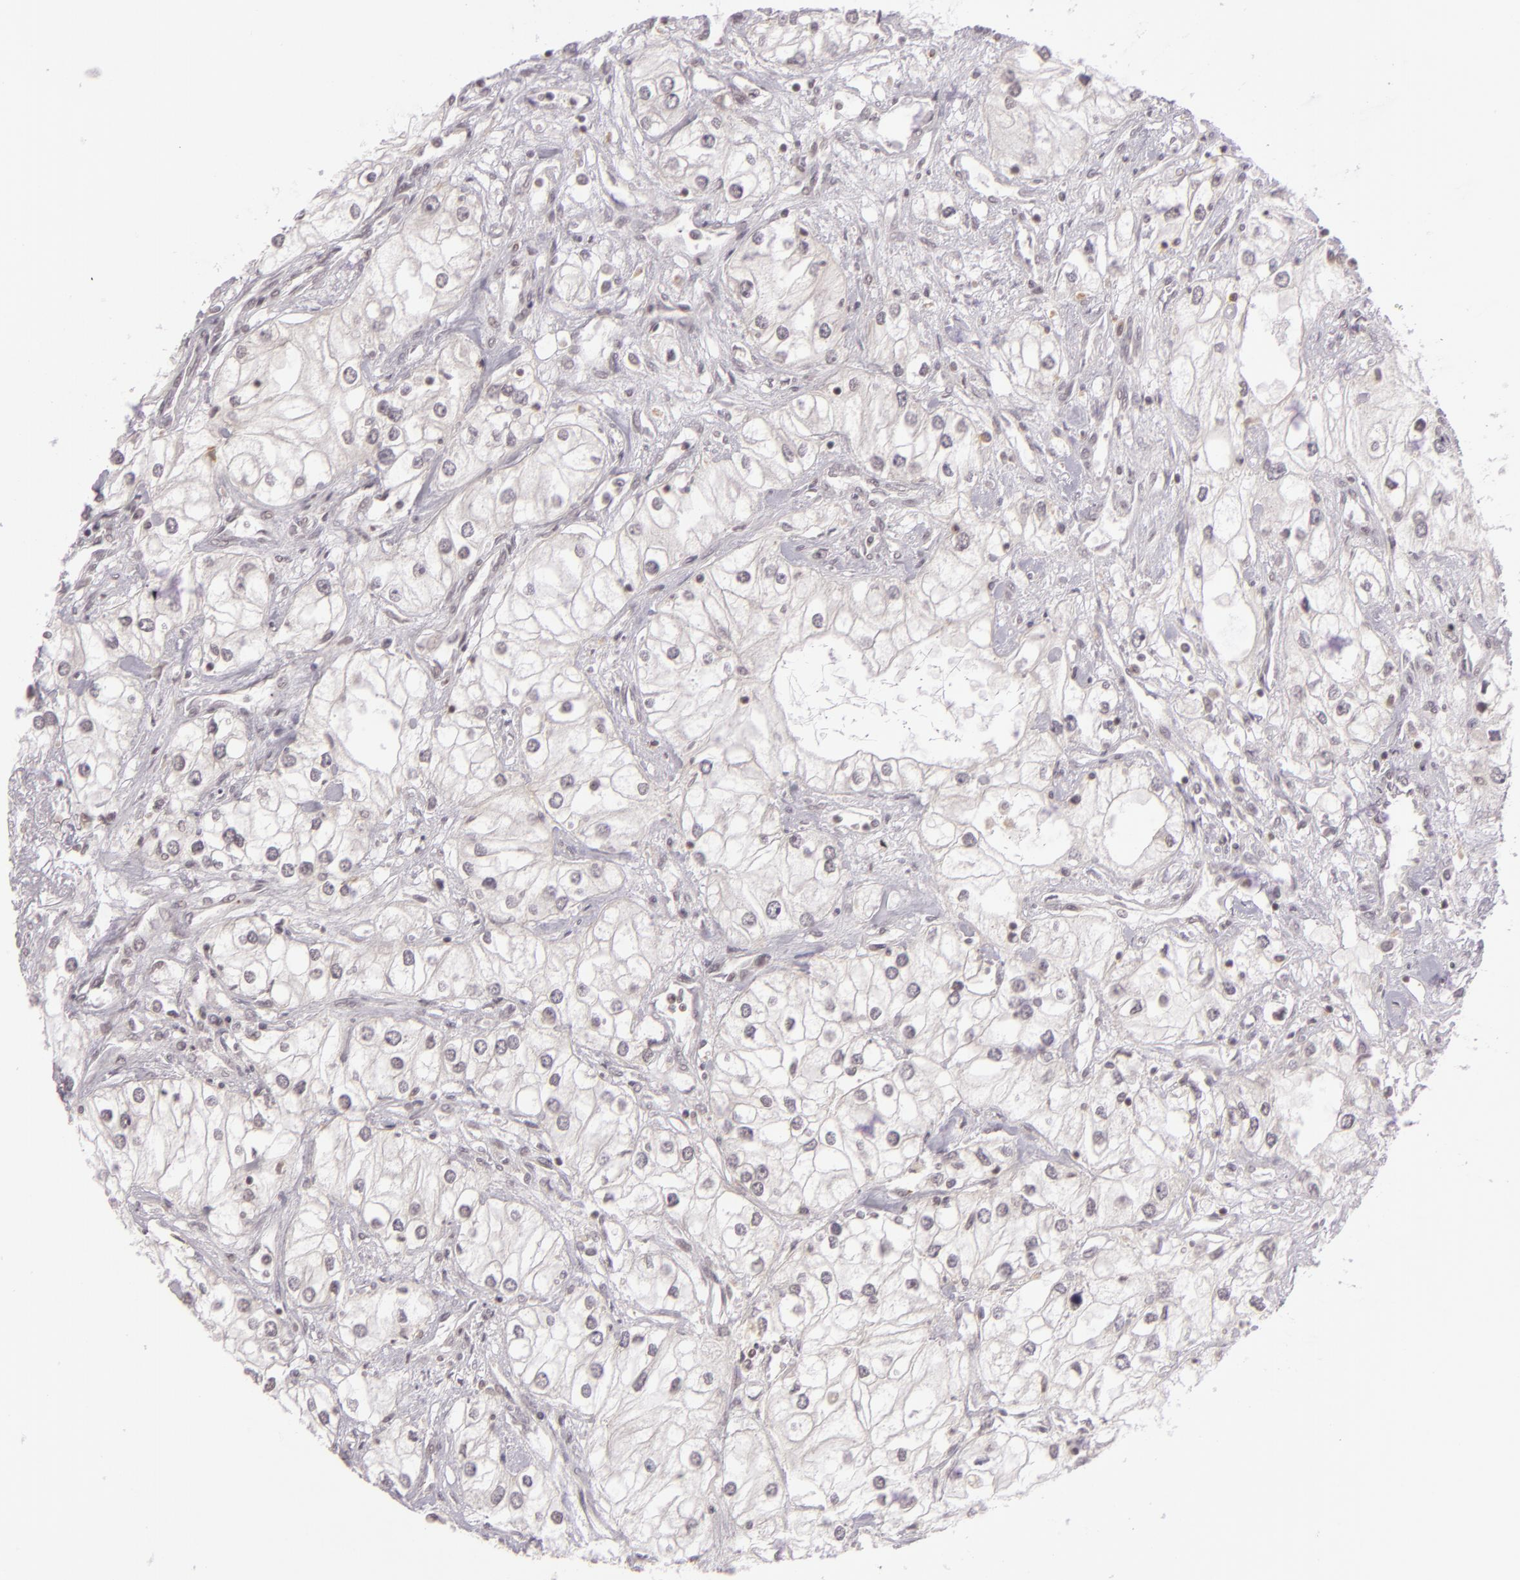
{"staining": {"intensity": "negative", "quantity": "none", "location": "none"}, "tissue": "renal cancer", "cell_type": "Tumor cells", "image_type": "cancer", "snomed": [{"axis": "morphology", "description": "Adenocarcinoma, NOS"}, {"axis": "topography", "description": "Kidney"}], "caption": "An image of renal adenocarcinoma stained for a protein demonstrates no brown staining in tumor cells. (DAB (3,3'-diaminobenzidine) immunohistochemistry (IHC) with hematoxylin counter stain).", "gene": "ZFX", "patient": {"sex": "male", "age": 57}}